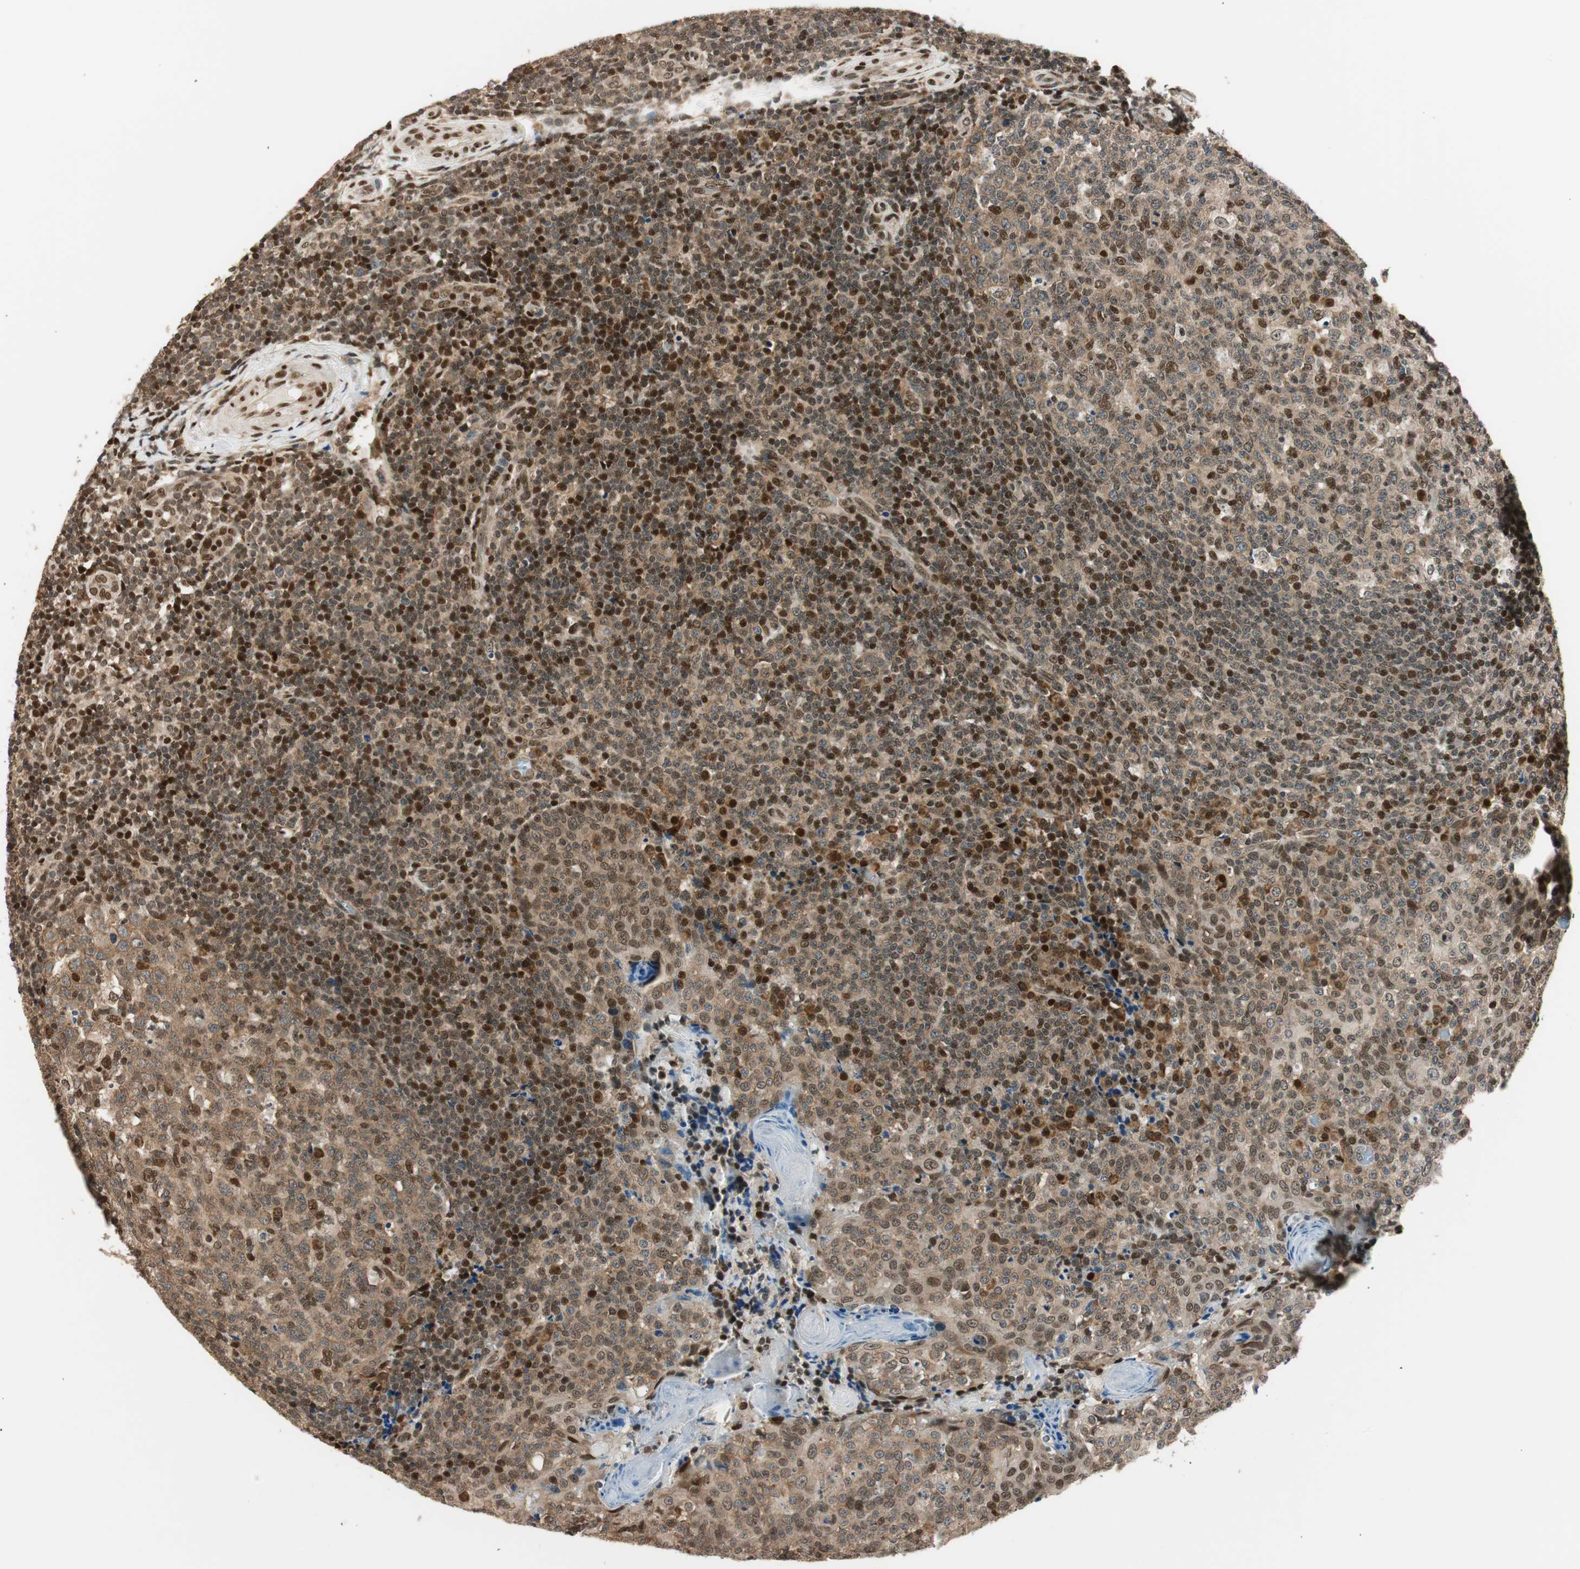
{"staining": {"intensity": "moderate", "quantity": "25%-75%", "location": "cytoplasmic/membranous,nuclear"}, "tissue": "tonsil", "cell_type": "Germinal center cells", "image_type": "normal", "snomed": [{"axis": "morphology", "description": "Normal tissue, NOS"}, {"axis": "topography", "description": "Tonsil"}], "caption": "Immunohistochemistry of benign human tonsil reveals medium levels of moderate cytoplasmic/membranous,nuclear expression in approximately 25%-75% of germinal center cells.", "gene": "RING1", "patient": {"sex": "female", "age": 19}}